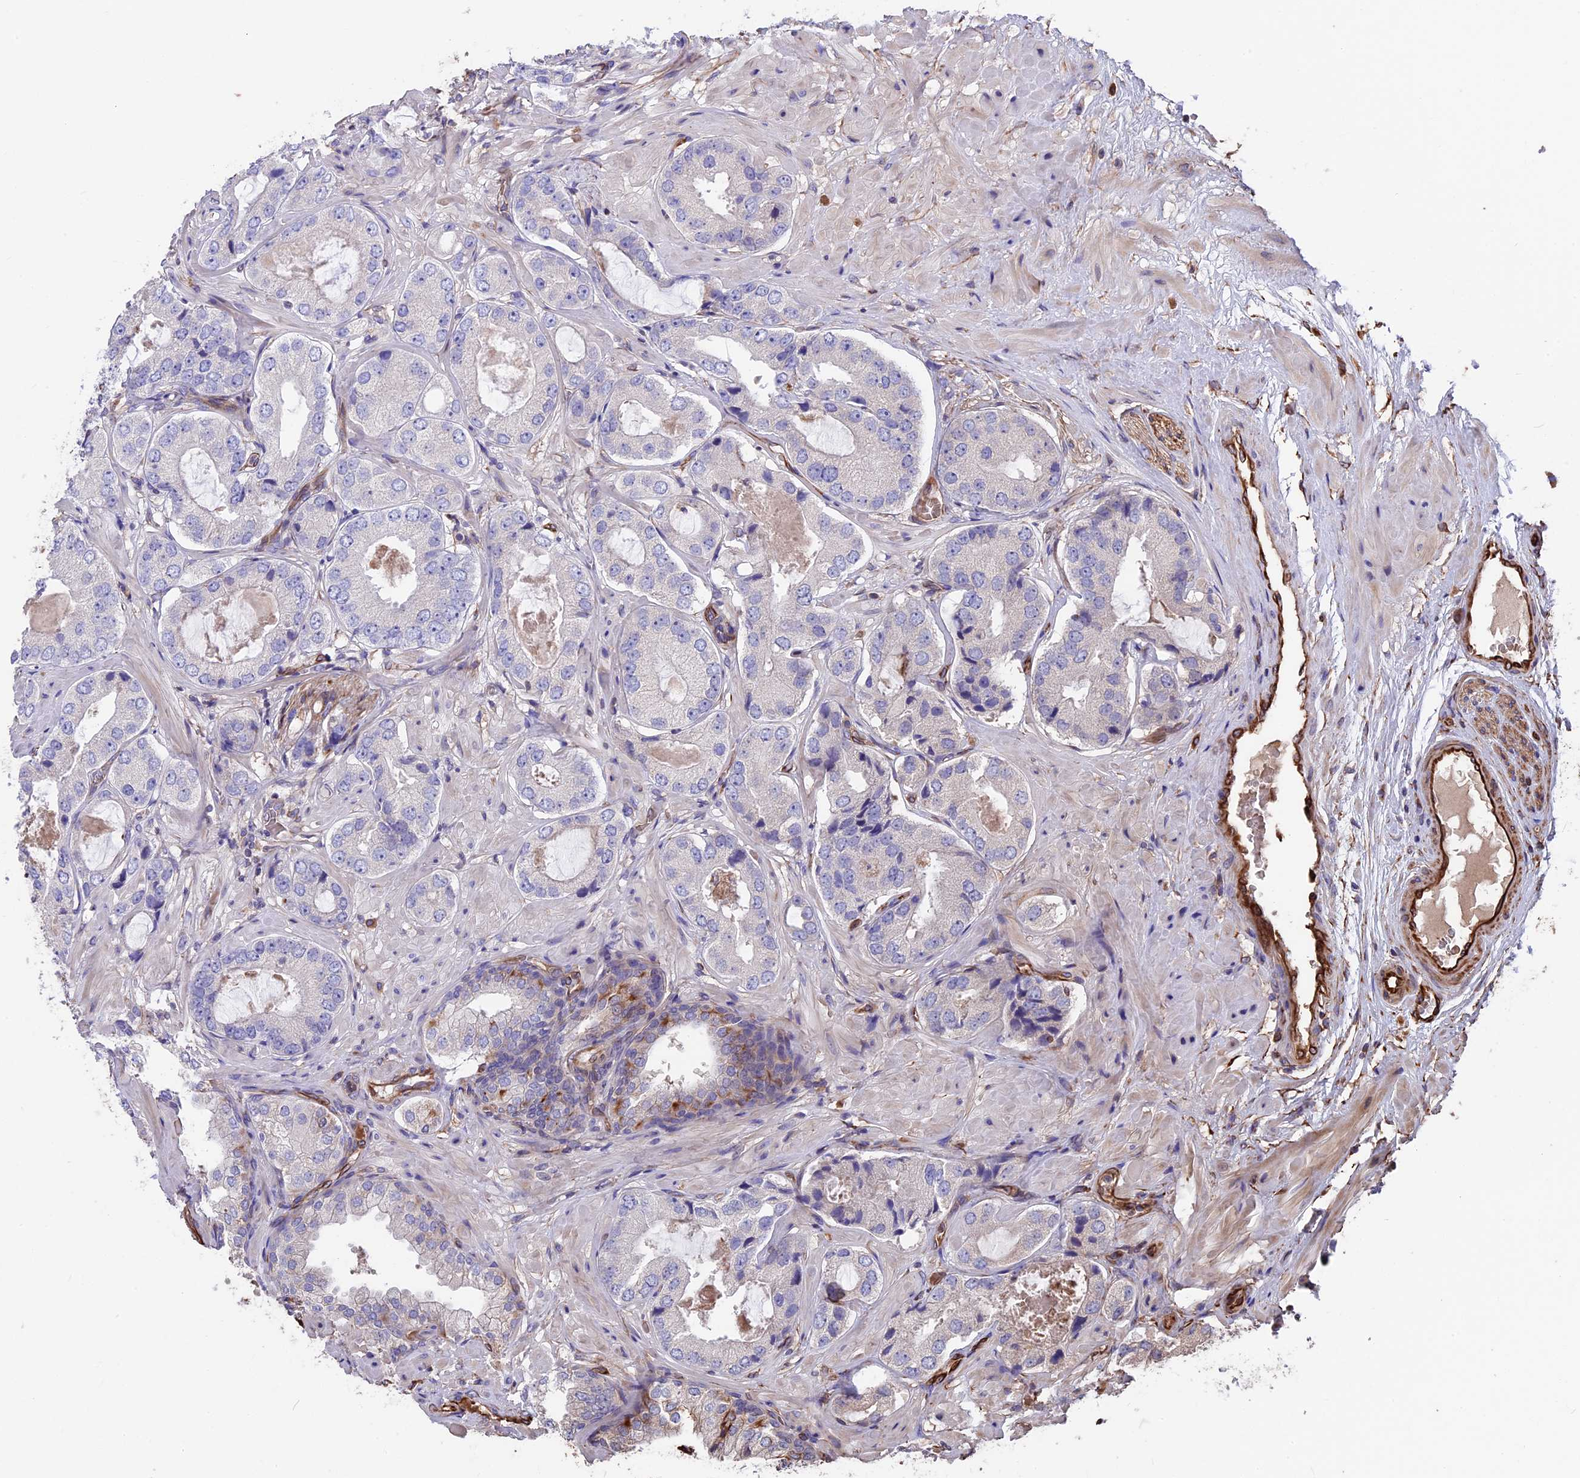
{"staining": {"intensity": "negative", "quantity": "none", "location": "none"}, "tissue": "prostate cancer", "cell_type": "Tumor cells", "image_type": "cancer", "snomed": [{"axis": "morphology", "description": "Adenocarcinoma, High grade"}, {"axis": "topography", "description": "Prostate"}], "caption": "A photomicrograph of prostate adenocarcinoma (high-grade) stained for a protein demonstrates no brown staining in tumor cells. Nuclei are stained in blue.", "gene": "SEH1L", "patient": {"sex": "male", "age": 59}}